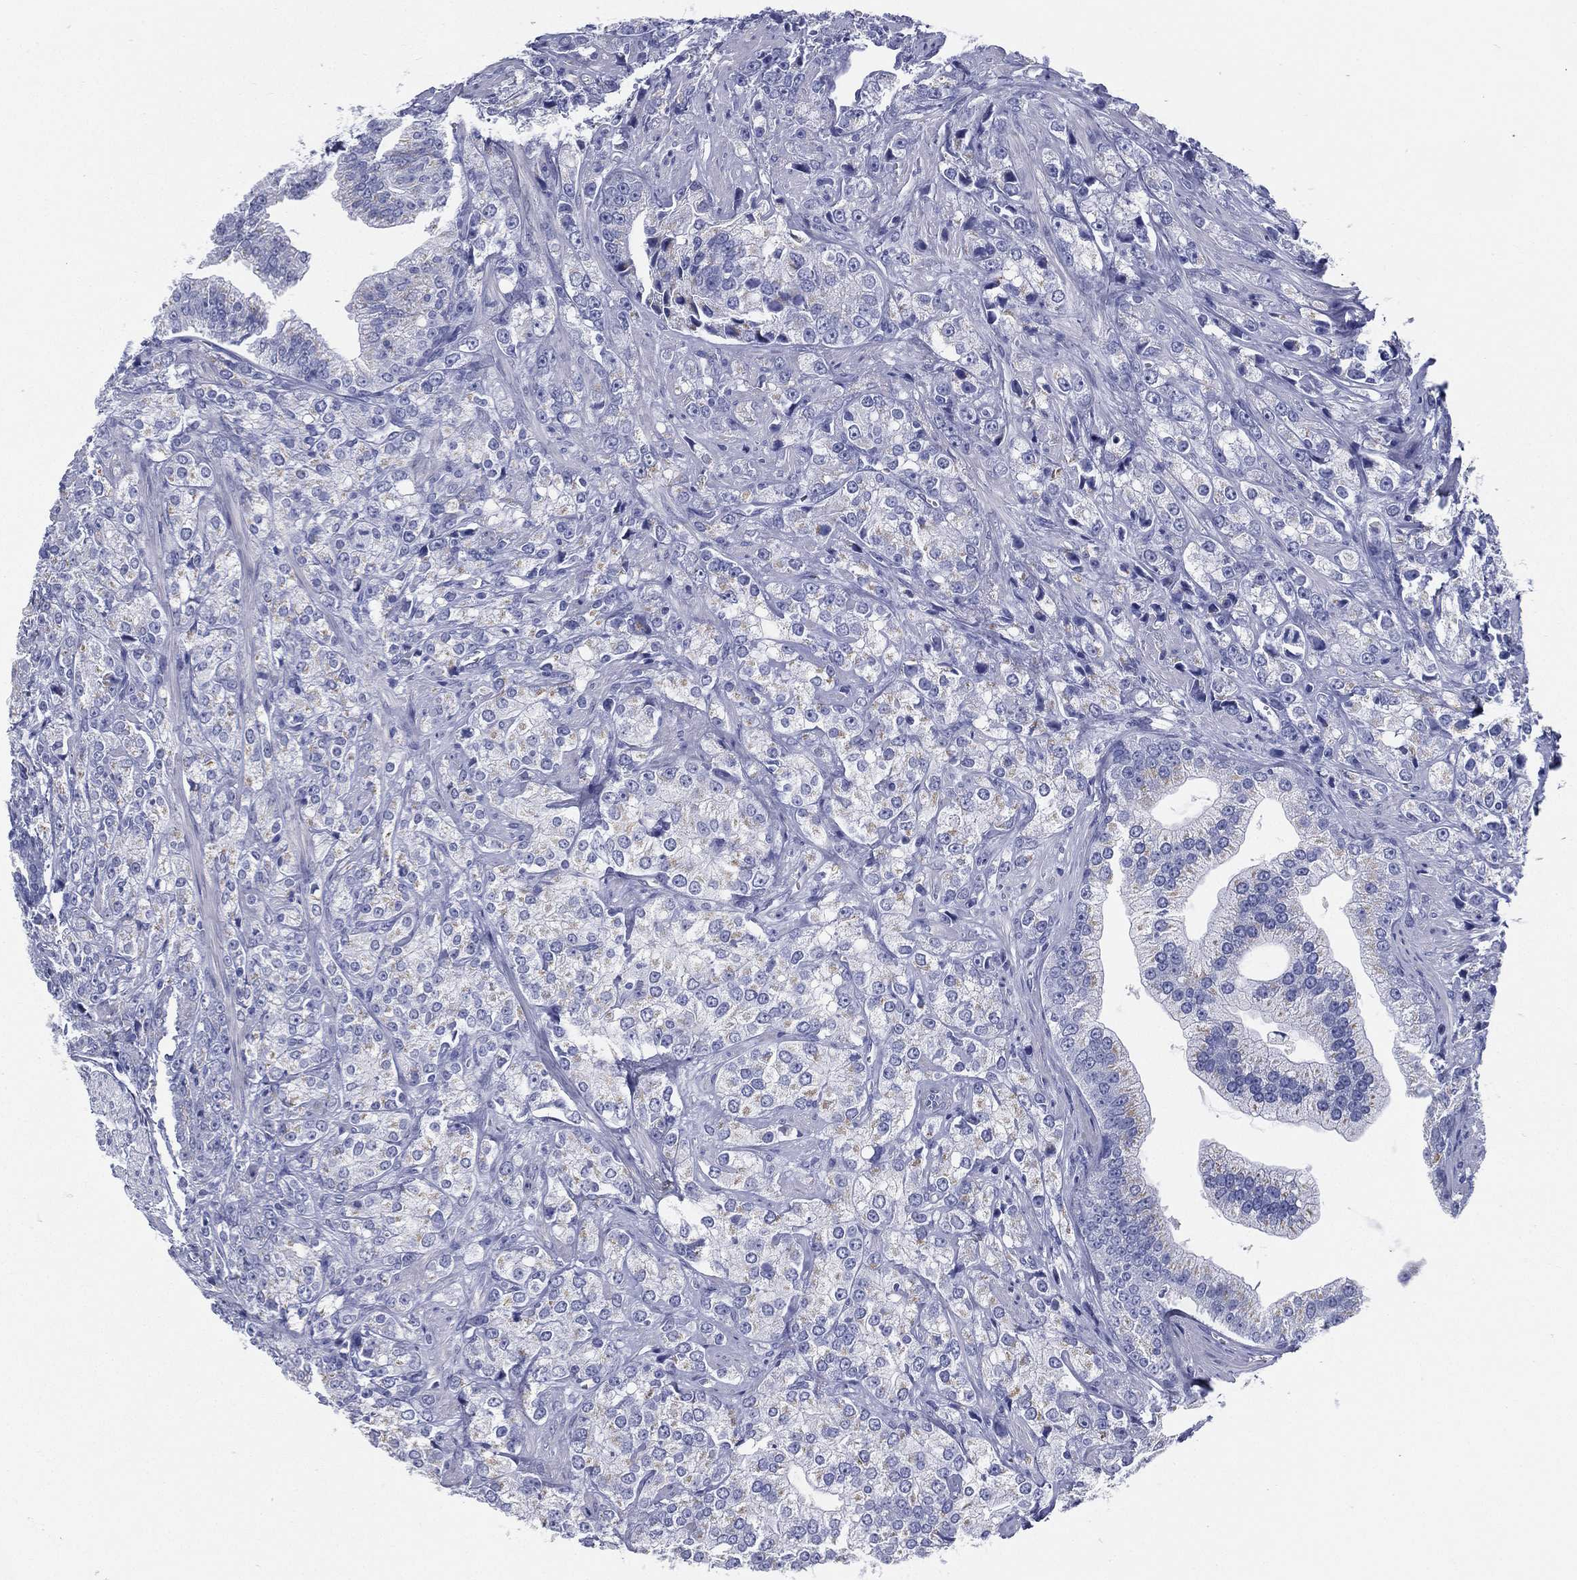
{"staining": {"intensity": "negative", "quantity": "none", "location": "none"}, "tissue": "prostate cancer", "cell_type": "Tumor cells", "image_type": "cancer", "snomed": [{"axis": "morphology", "description": "Adenocarcinoma, NOS"}, {"axis": "topography", "description": "Prostate and seminal vesicle, NOS"}, {"axis": "topography", "description": "Prostate"}], "caption": "Tumor cells are negative for protein expression in human prostate cancer.", "gene": "RSPH4A", "patient": {"sex": "male", "age": 68}}